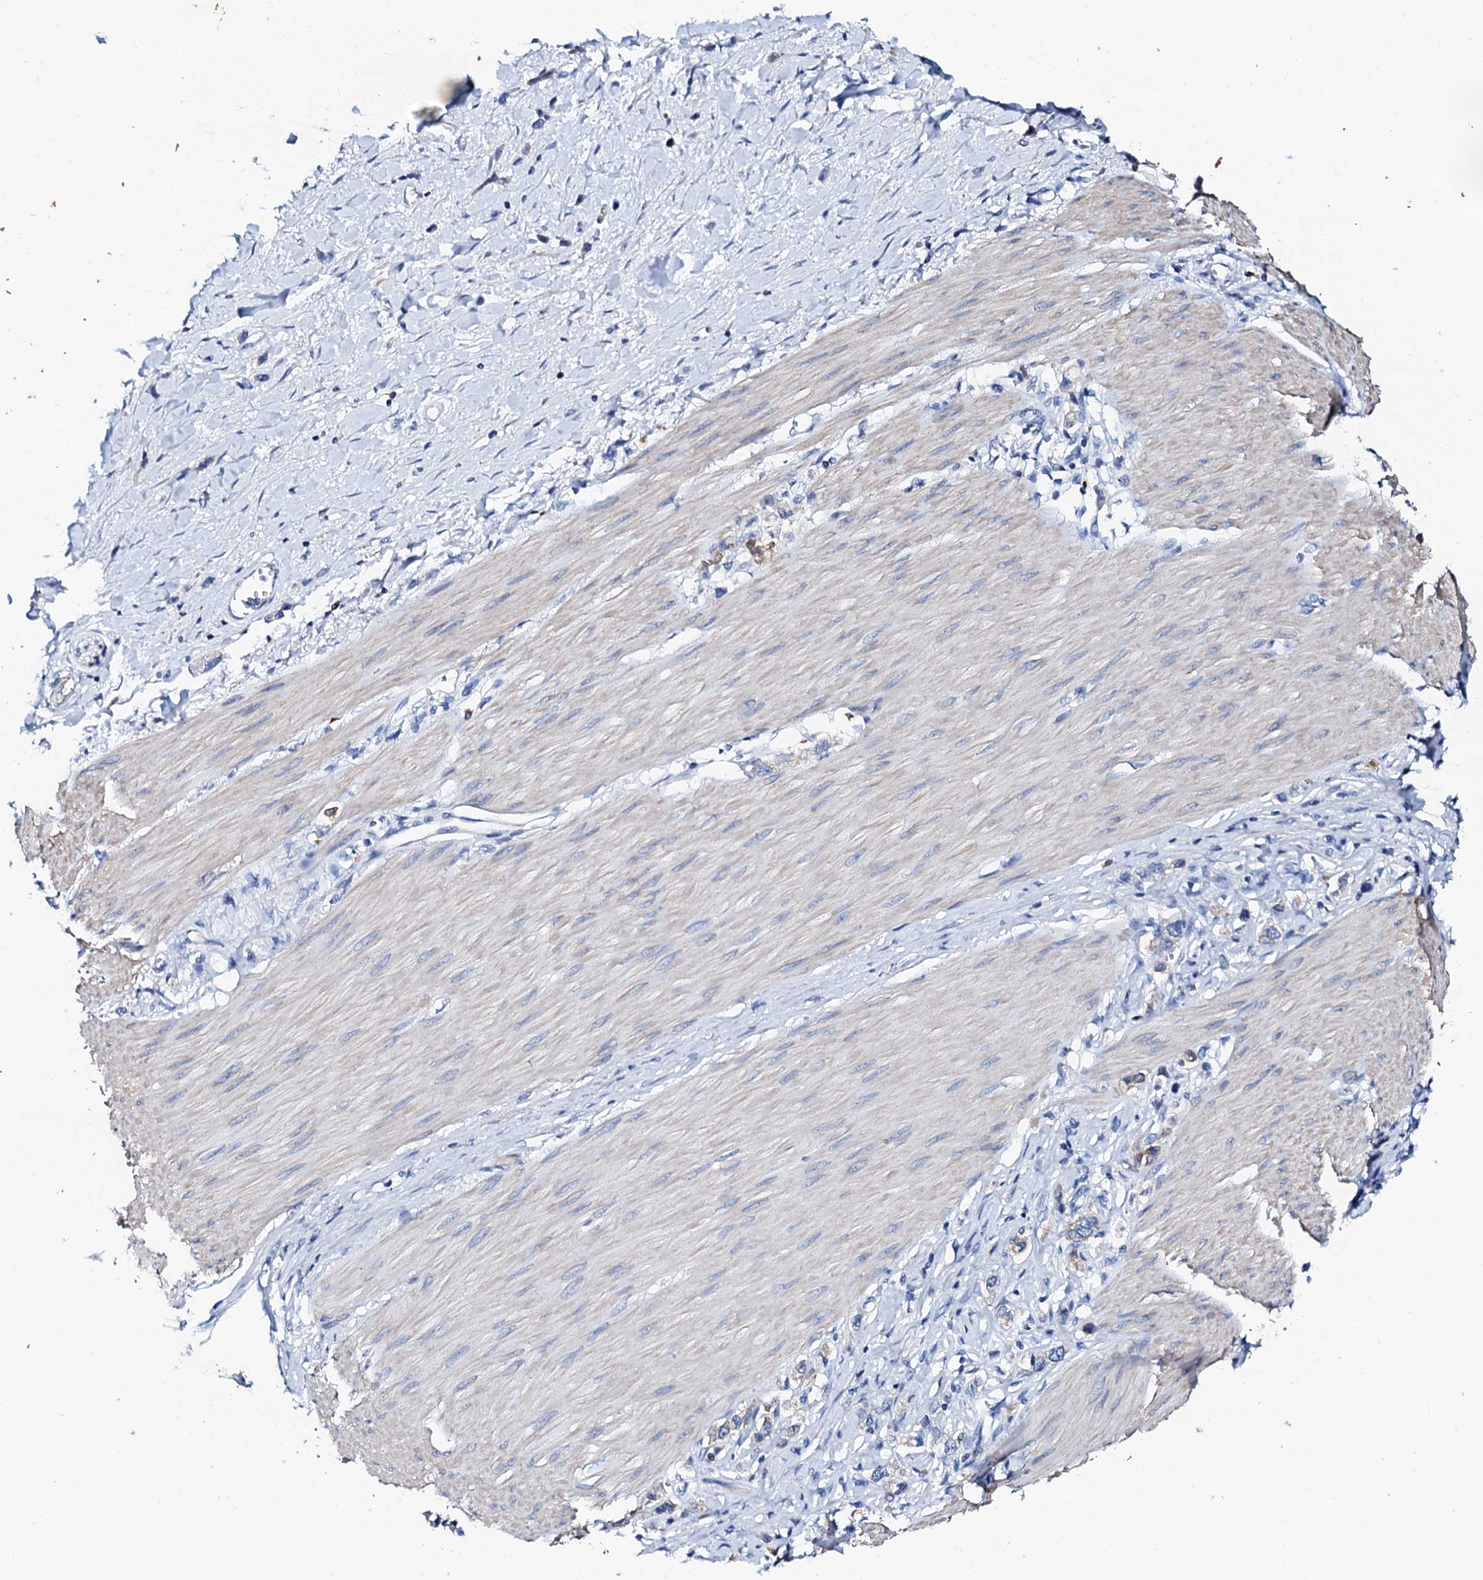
{"staining": {"intensity": "weak", "quantity": "<25%", "location": "cytoplasmic/membranous"}, "tissue": "stomach cancer", "cell_type": "Tumor cells", "image_type": "cancer", "snomed": [{"axis": "morphology", "description": "Normal tissue, NOS"}, {"axis": "morphology", "description": "Adenocarcinoma, NOS"}, {"axis": "topography", "description": "Stomach, upper"}, {"axis": "topography", "description": "Stomach"}], "caption": "DAB (3,3'-diaminobenzidine) immunohistochemical staining of adenocarcinoma (stomach) demonstrates no significant staining in tumor cells. (Stains: DAB IHC with hematoxylin counter stain, Microscopy: brightfield microscopy at high magnification).", "gene": "GLB1L3", "patient": {"sex": "female", "age": 65}}